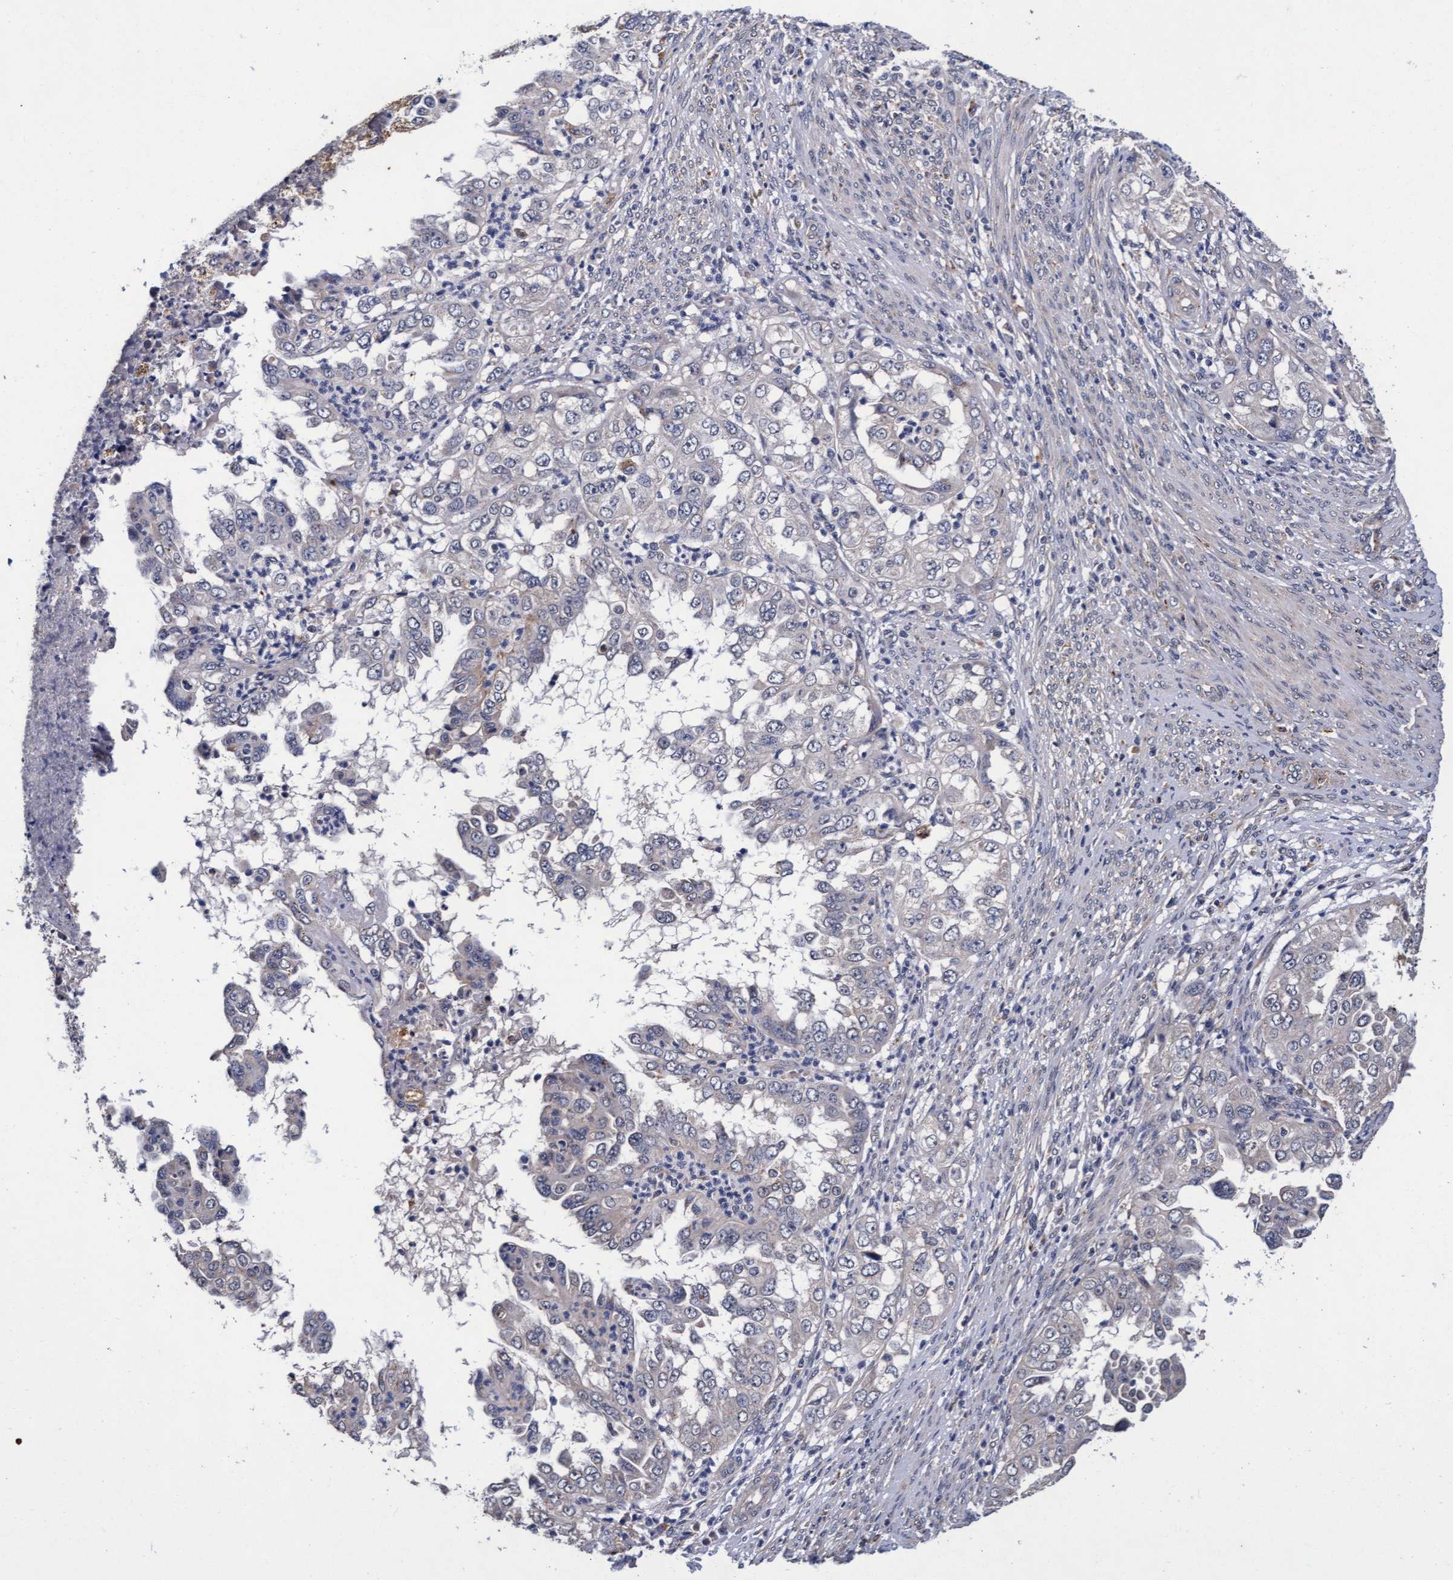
{"staining": {"intensity": "negative", "quantity": "none", "location": "none"}, "tissue": "endometrial cancer", "cell_type": "Tumor cells", "image_type": "cancer", "snomed": [{"axis": "morphology", "description": "Adenocarcinoma, NOS"}, {"axis": "topography", "description": "Endometrium"}], "caption": "Tumor cells show no significant positivity in endometrial cancer.", "gene": "CPQ", "patient": {"sex": "female", "age": 85}}